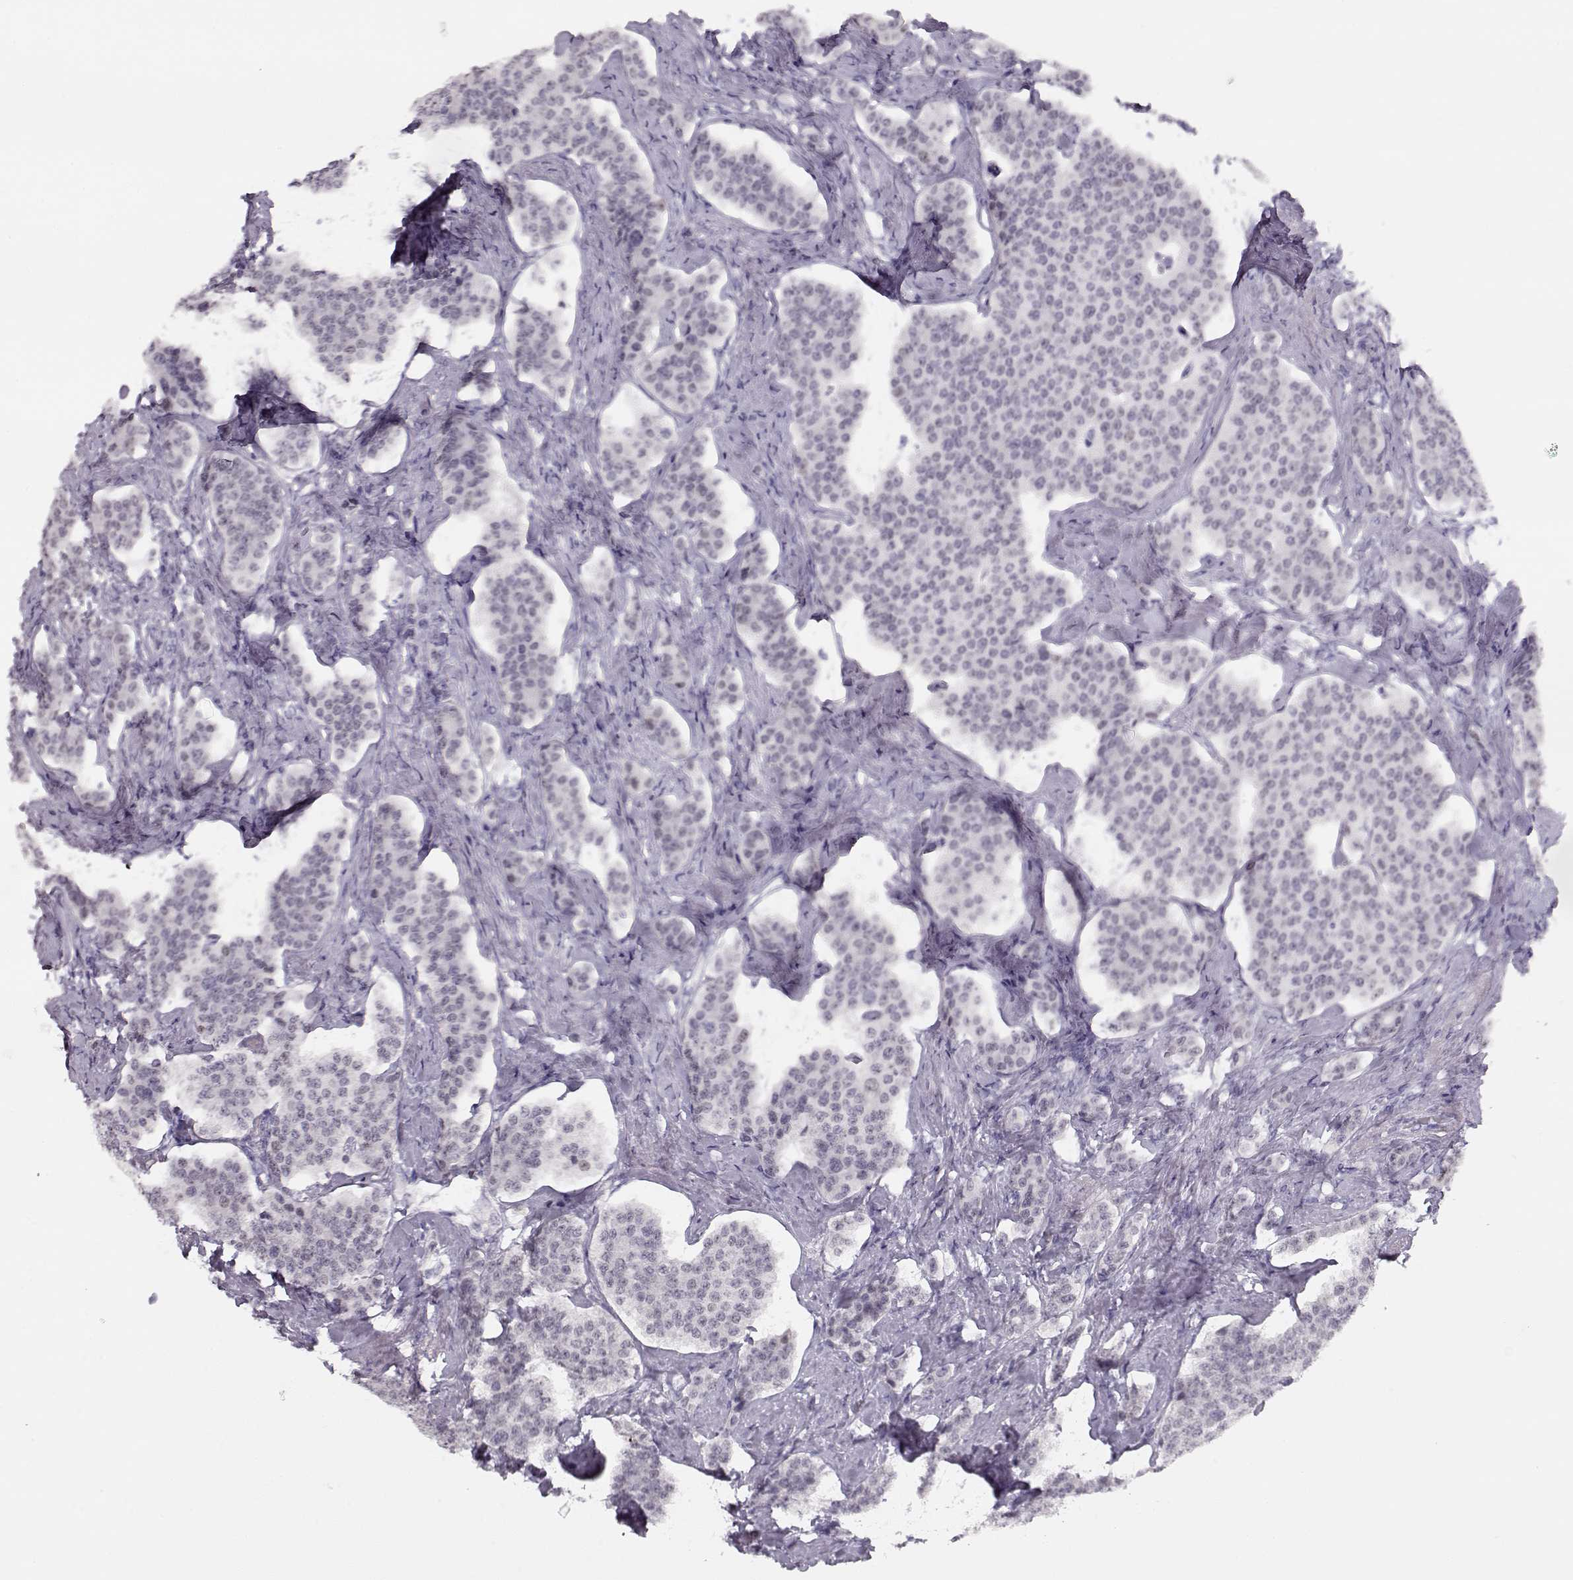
{"staining": {"intensity": "negative", "quantity": "none", "location": "none"}, "tissue": "carcinoid", "cell_type": "Tumor cells", "image_type": "cancer", "snomed": [{"axis": "morphology", "description": "Carcinoid, malignant, NOS"}, {"axis": "topography", "description": "Small intestine"}], "caption": "Immunohistochemistry micrograph of neoplastic tissue: human carcinoid (malignant) stained with DAB (3,3'-diaminobenzidine) demonstrates no significant protein staining in tumor cells.", "gene": "IMPG1", "patient": {"sex": "female", "age": 58}}